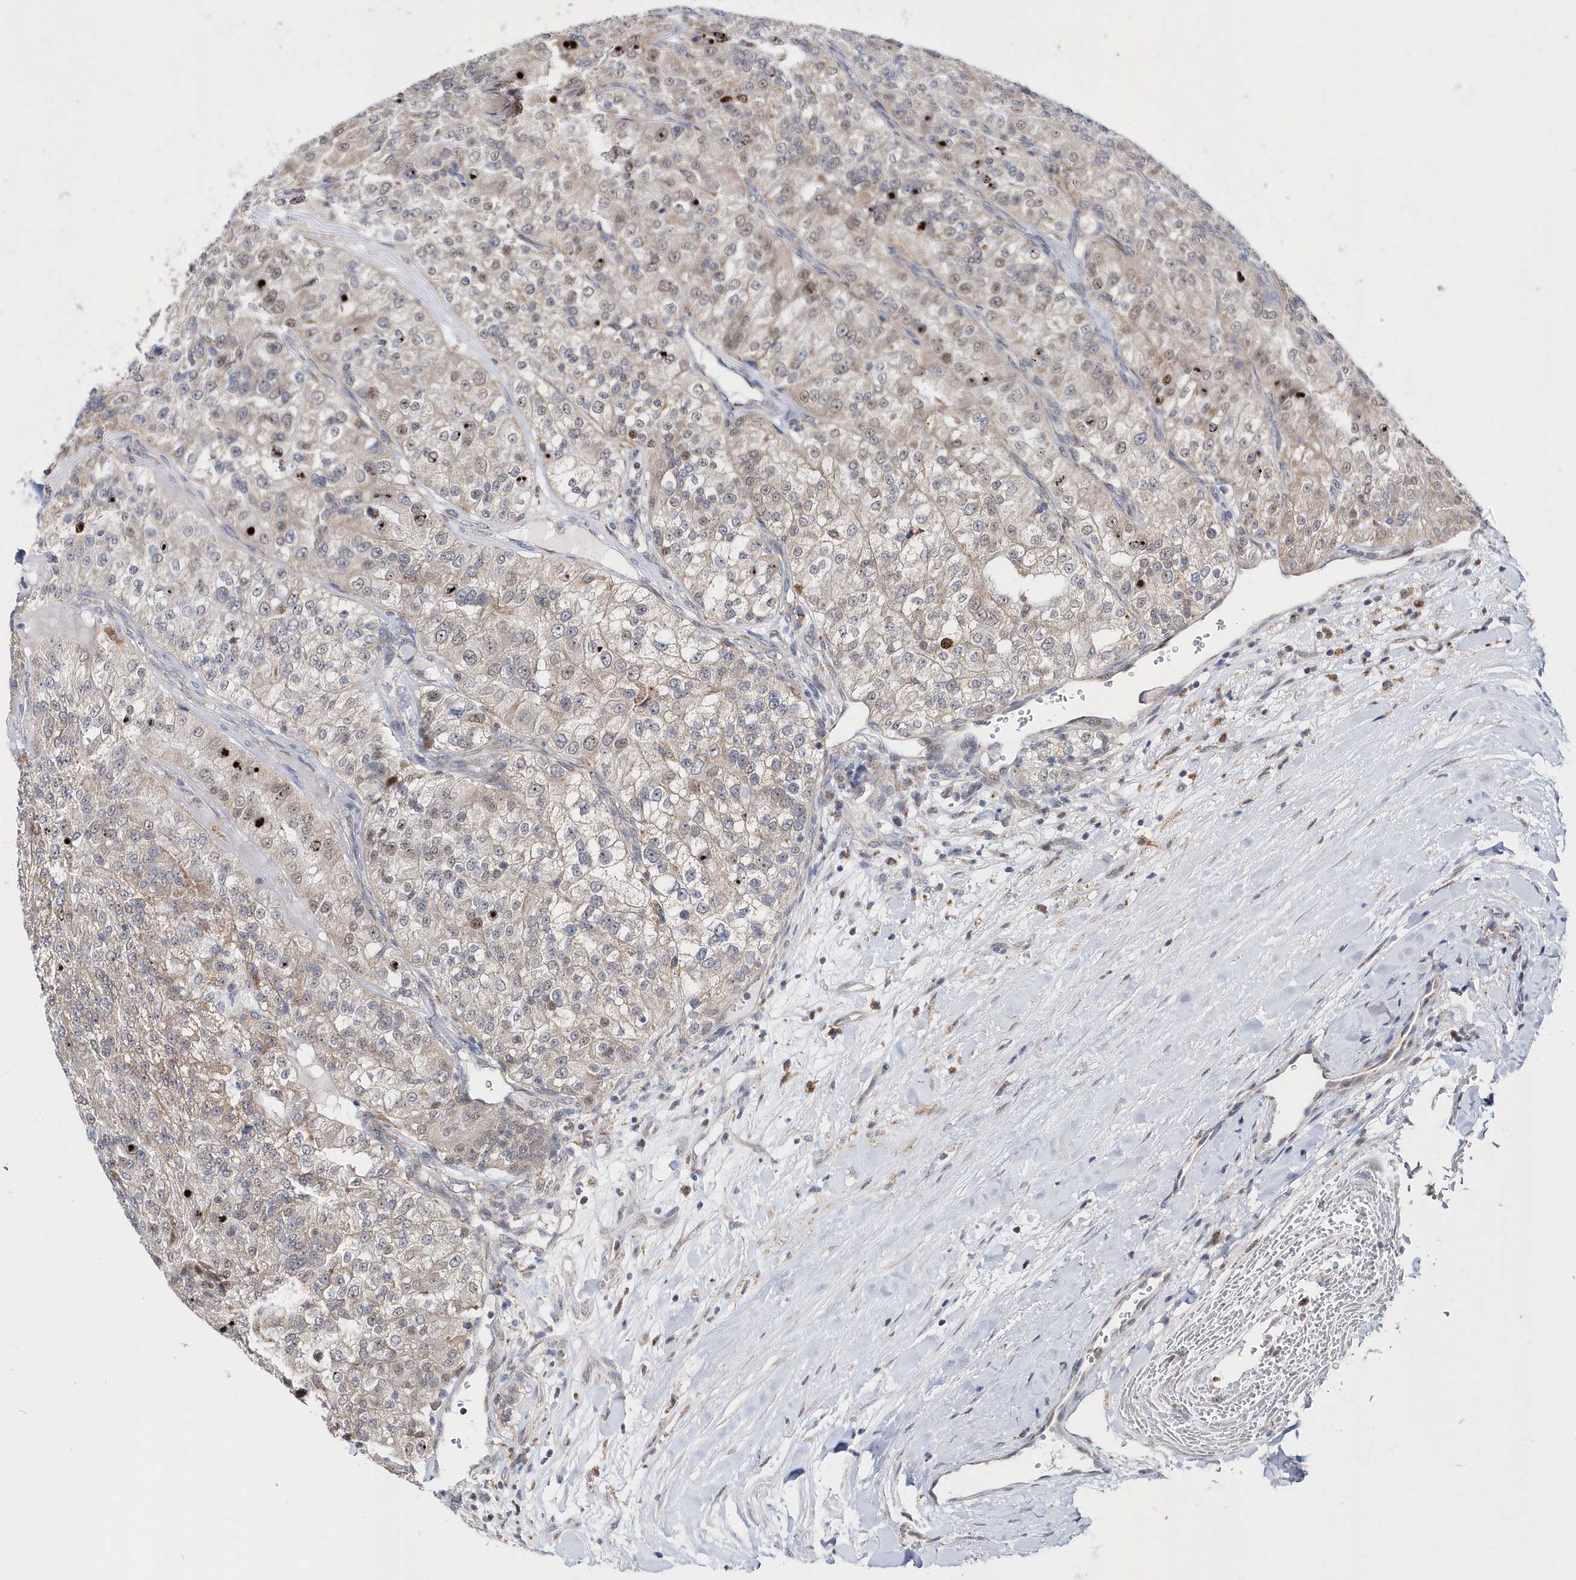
{"staining": {"intensity": "weak", "quantity": "<25%", "location": "cytoplasmic/membranous"}, "tissue": "renal cancer", "cell_type": "Tumor cells", "image_type": "cancer", "snomed": [{"axis": "morphology", "description": "Adenocarcinoma, NOS"}, {"axis": "topography", "description": "Kidney"}], "caption": "IHC micrograph of neoplastic tissue: renal cancer stained with DAB (3,3'-diaminobenzidine) shows no significant protein expression in tumor cells. (DAB (3,3'-diaminobenzidine) immunohistochemistry (IHC) visualized using brightfield microscopy, high magnification).", "gene": "SPATA5", "patient": {"sex": "female", "age": 63}}